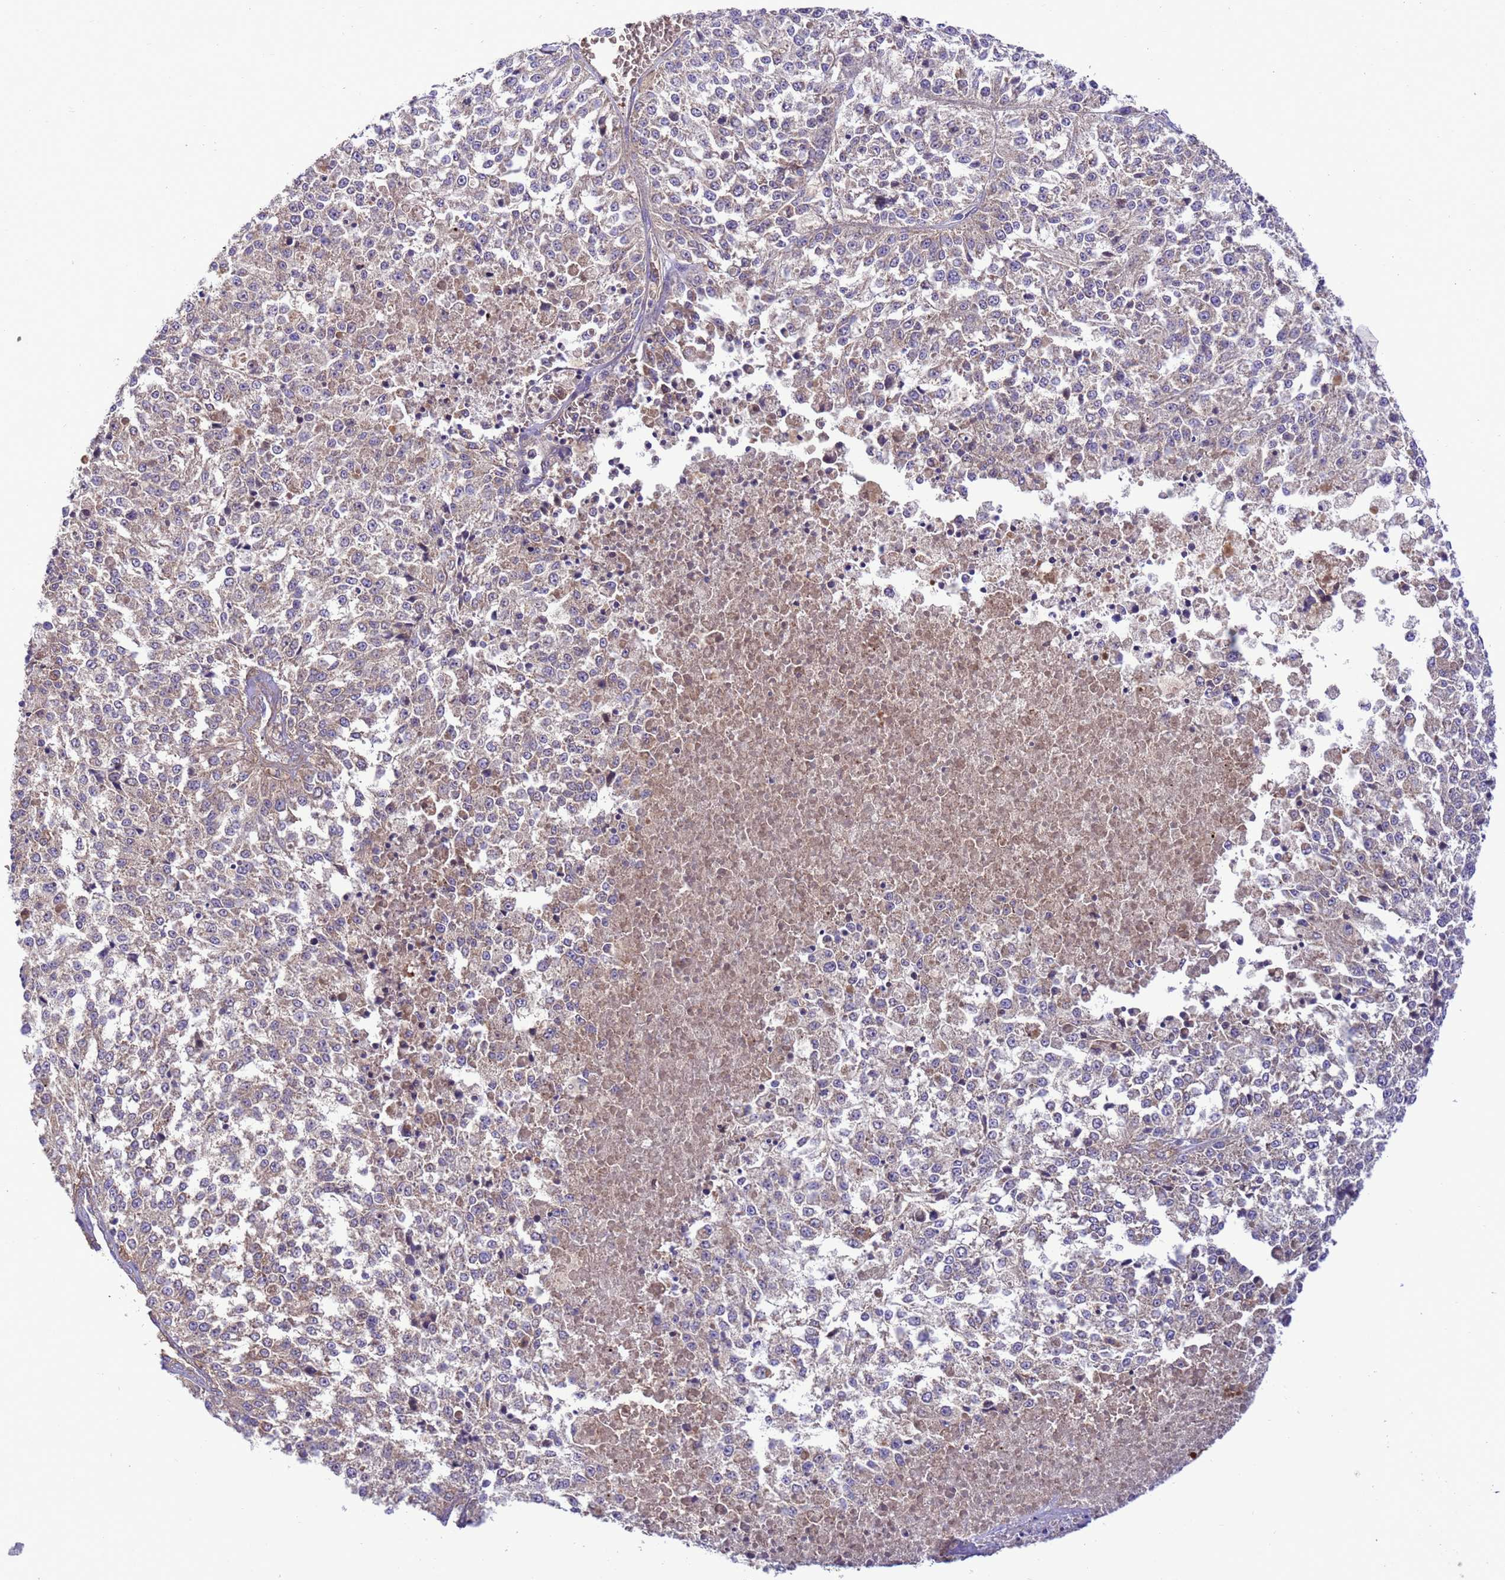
{"staining": {"intensity": "negative", "quantity": "none", "location": "none"}, "tissue": "melanoma", "cell_type": "Tumor cells", "image_type": "cancer", "snomed": [{"axis": "morphology", "description": "Malignant melanoma, NOS"}, {"axis": "topography", "description": "Skin"}], "caption": "This image is of melanoma stained with IHC to label a protein in brown with the nuclei are counter-stained blue. There is no expression in tumor cells.", "gene": "ARHGAP12", "patient": {"sex": "female", "age": 64}}